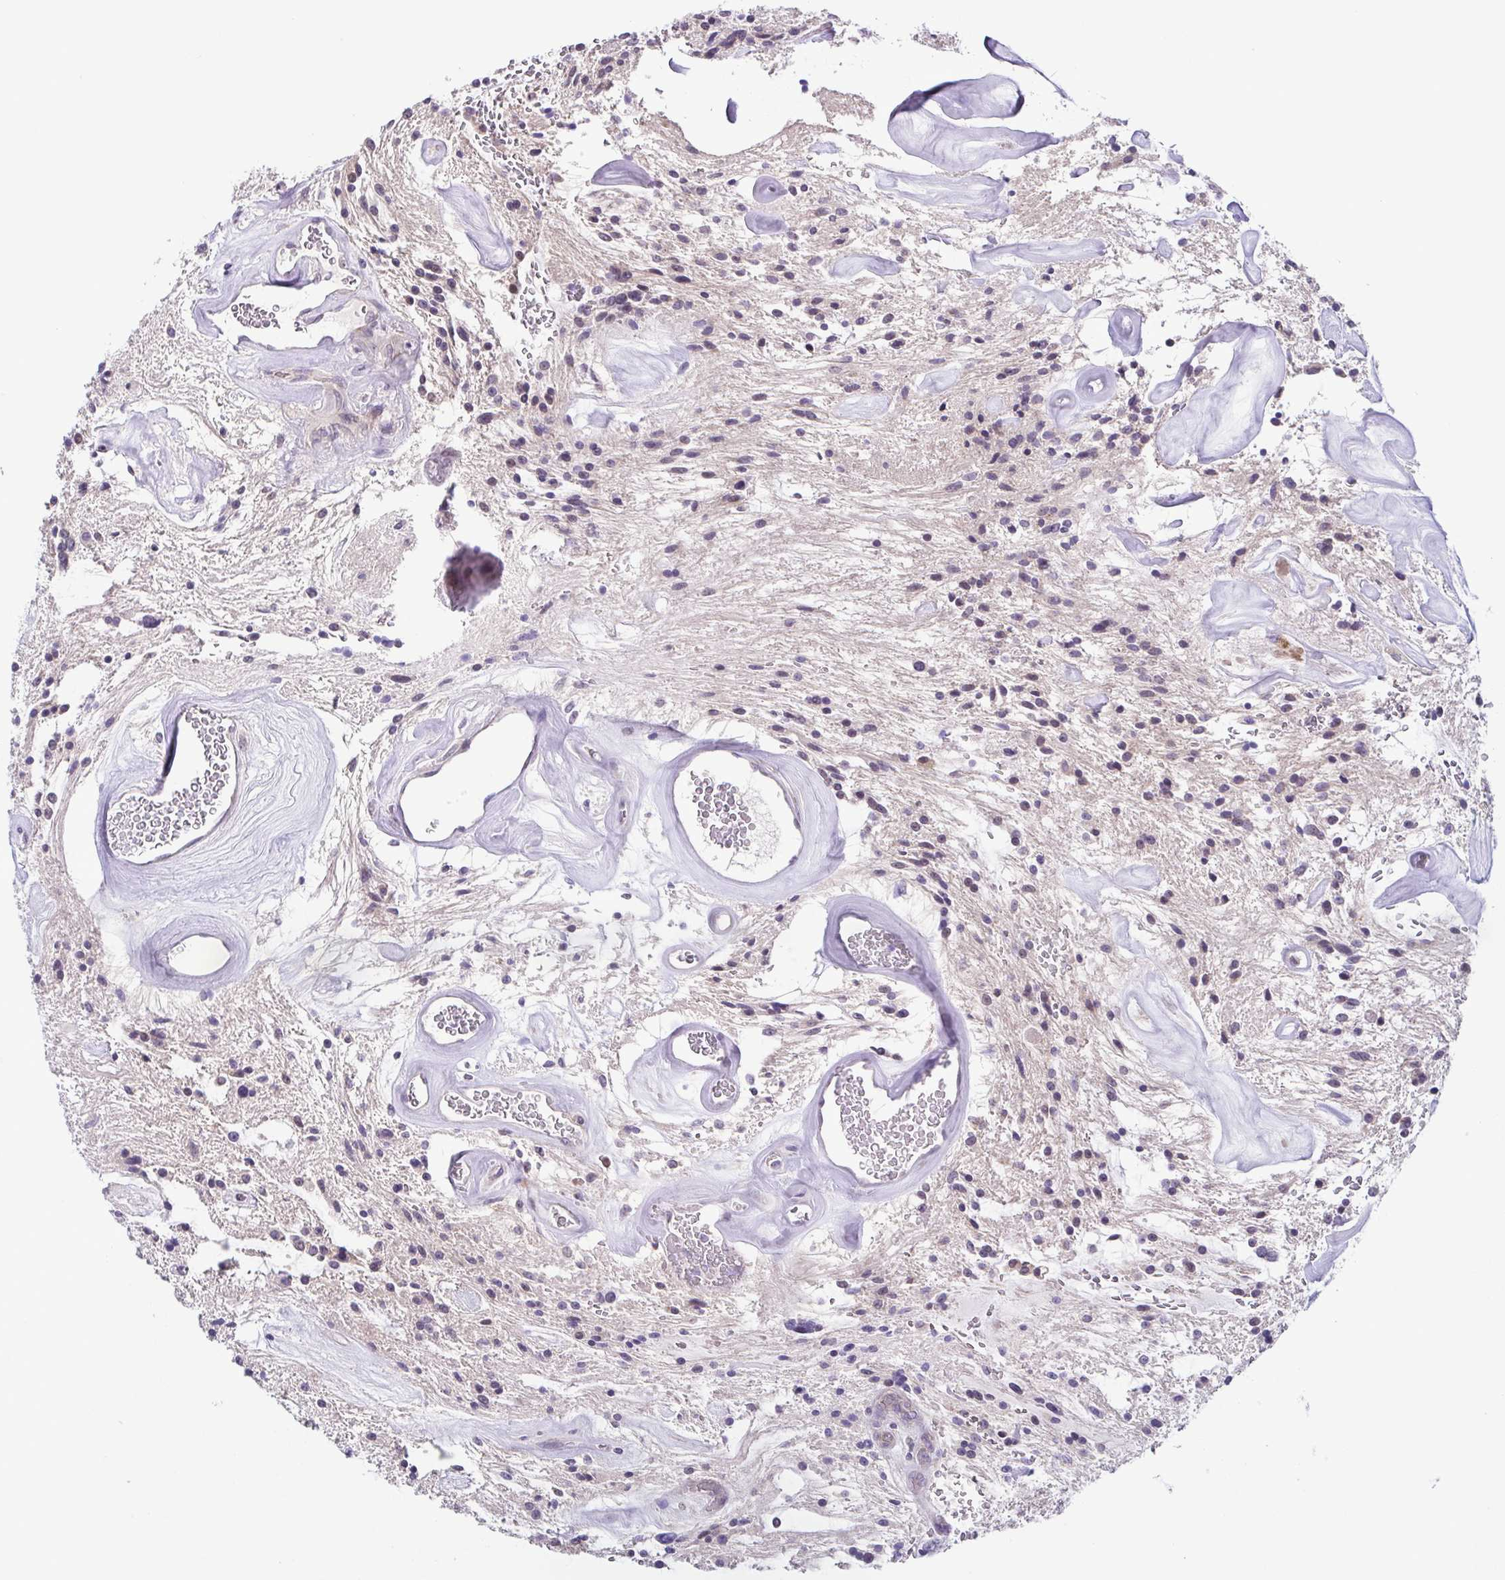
{"staining": {"intensity": "negative", "quantity": "none", "location": "none"}, "tissue": "glioma", "cell_type": "Tumor cells", "image_type": "cancer", "snomed": [{"axis": "morphology", "description": "Glioma, malignant, Low grade"}, {"axis": "topography", "description": "Cerebellum"}], "caption": "A micrograph of human low-grade glioma (malignant) is negative for staining in tumor cells.", "gene": "UBE2Q1", "patient": {"sex": "female", "age": 14}}